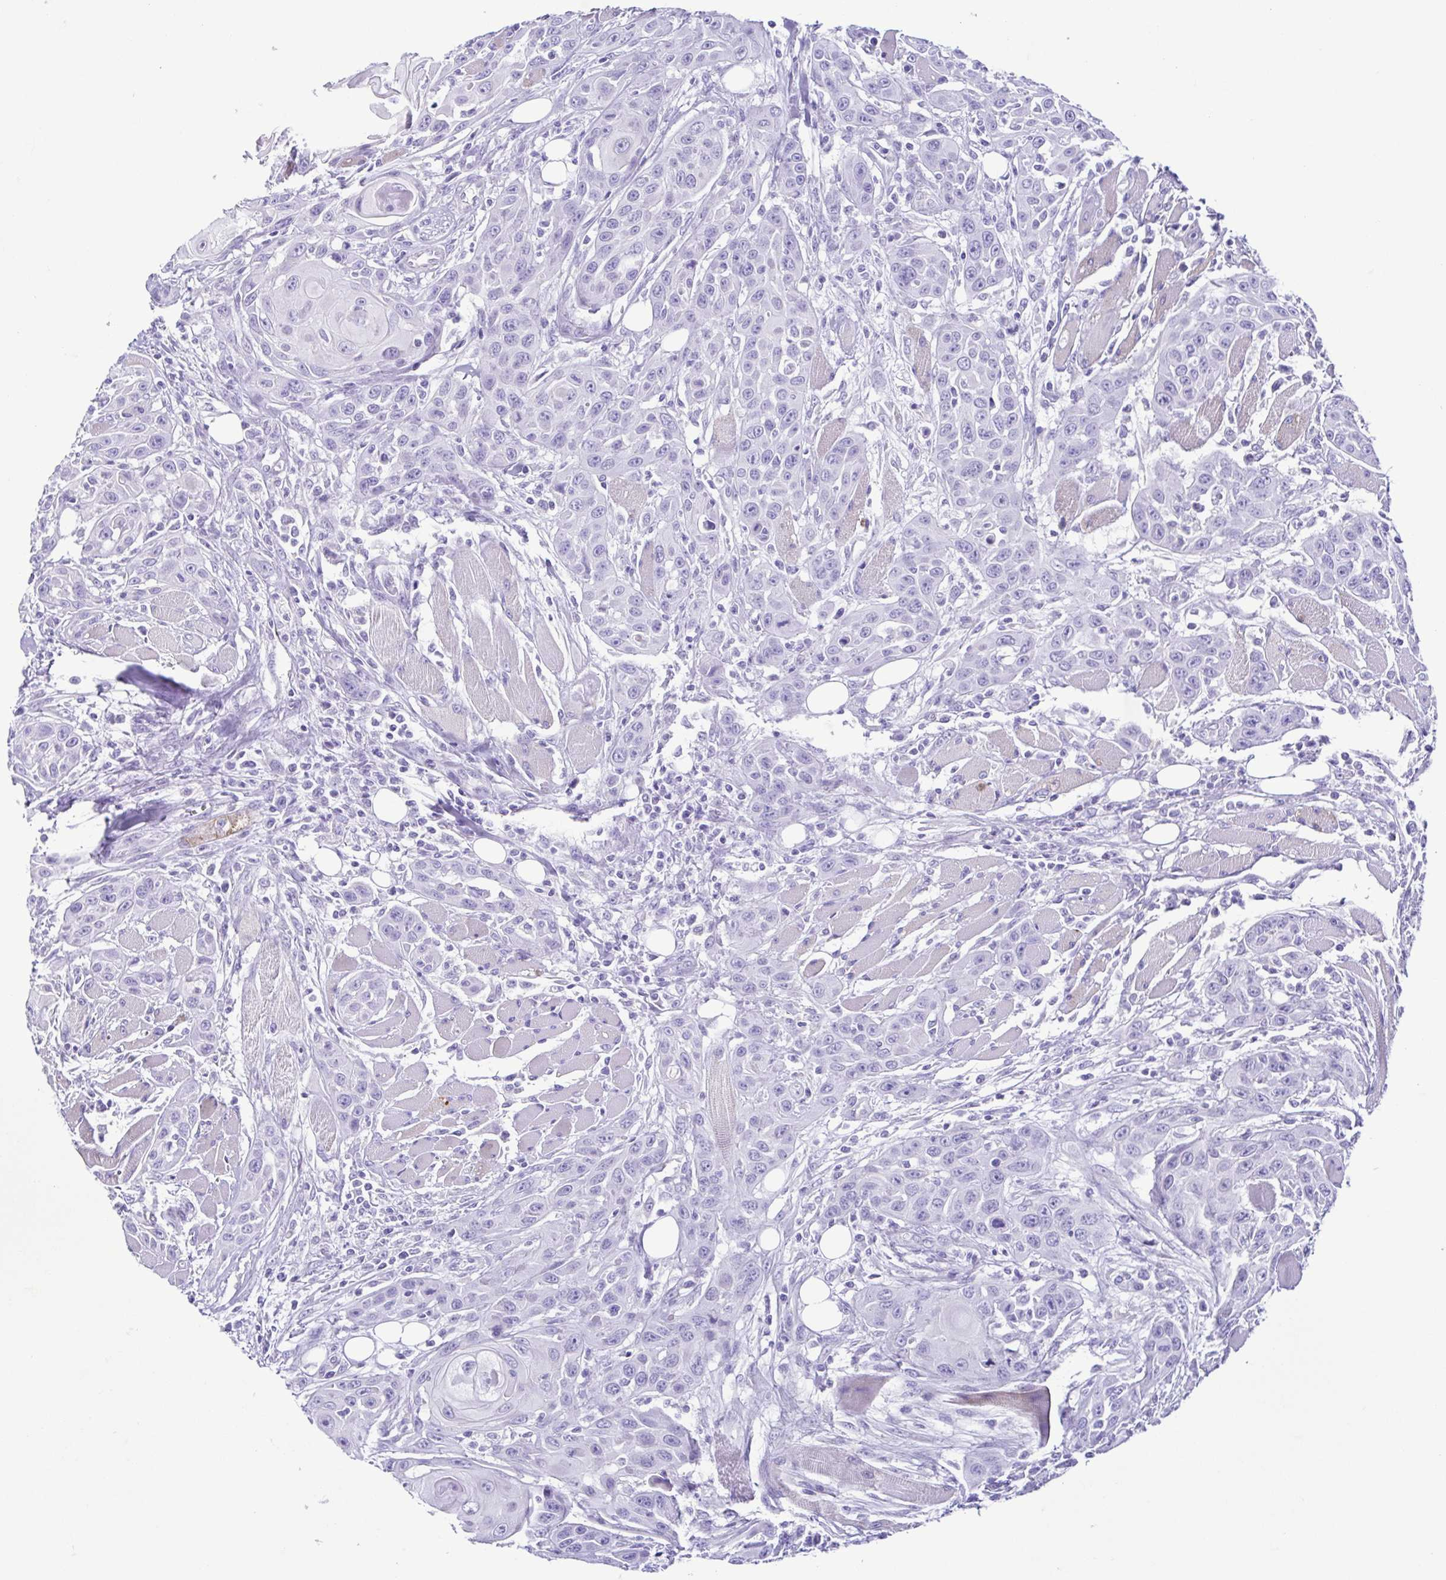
{"staining": {"intensity": "negative", "quantity": "none", "location": "none"}, "tissue": "head and neck cancer", "cell_type": "Tumor cells", "image_type": "cancer", "snomed": [{"axis": "morphology", "description": "Squamous cell carcinoma, NOS"}, {"axis": "topography", "description": "Head-Neck"}], "caption": "High magnification brightfield microscopy of head and neck cancer (squamous cell carcinoma) stained with DAB (brown) and counterstained with hematoxylin (blue): tumor cells show no significant expression.", "gene": "ACTRT3", "patient": {"sex": "female", "age": 80}}